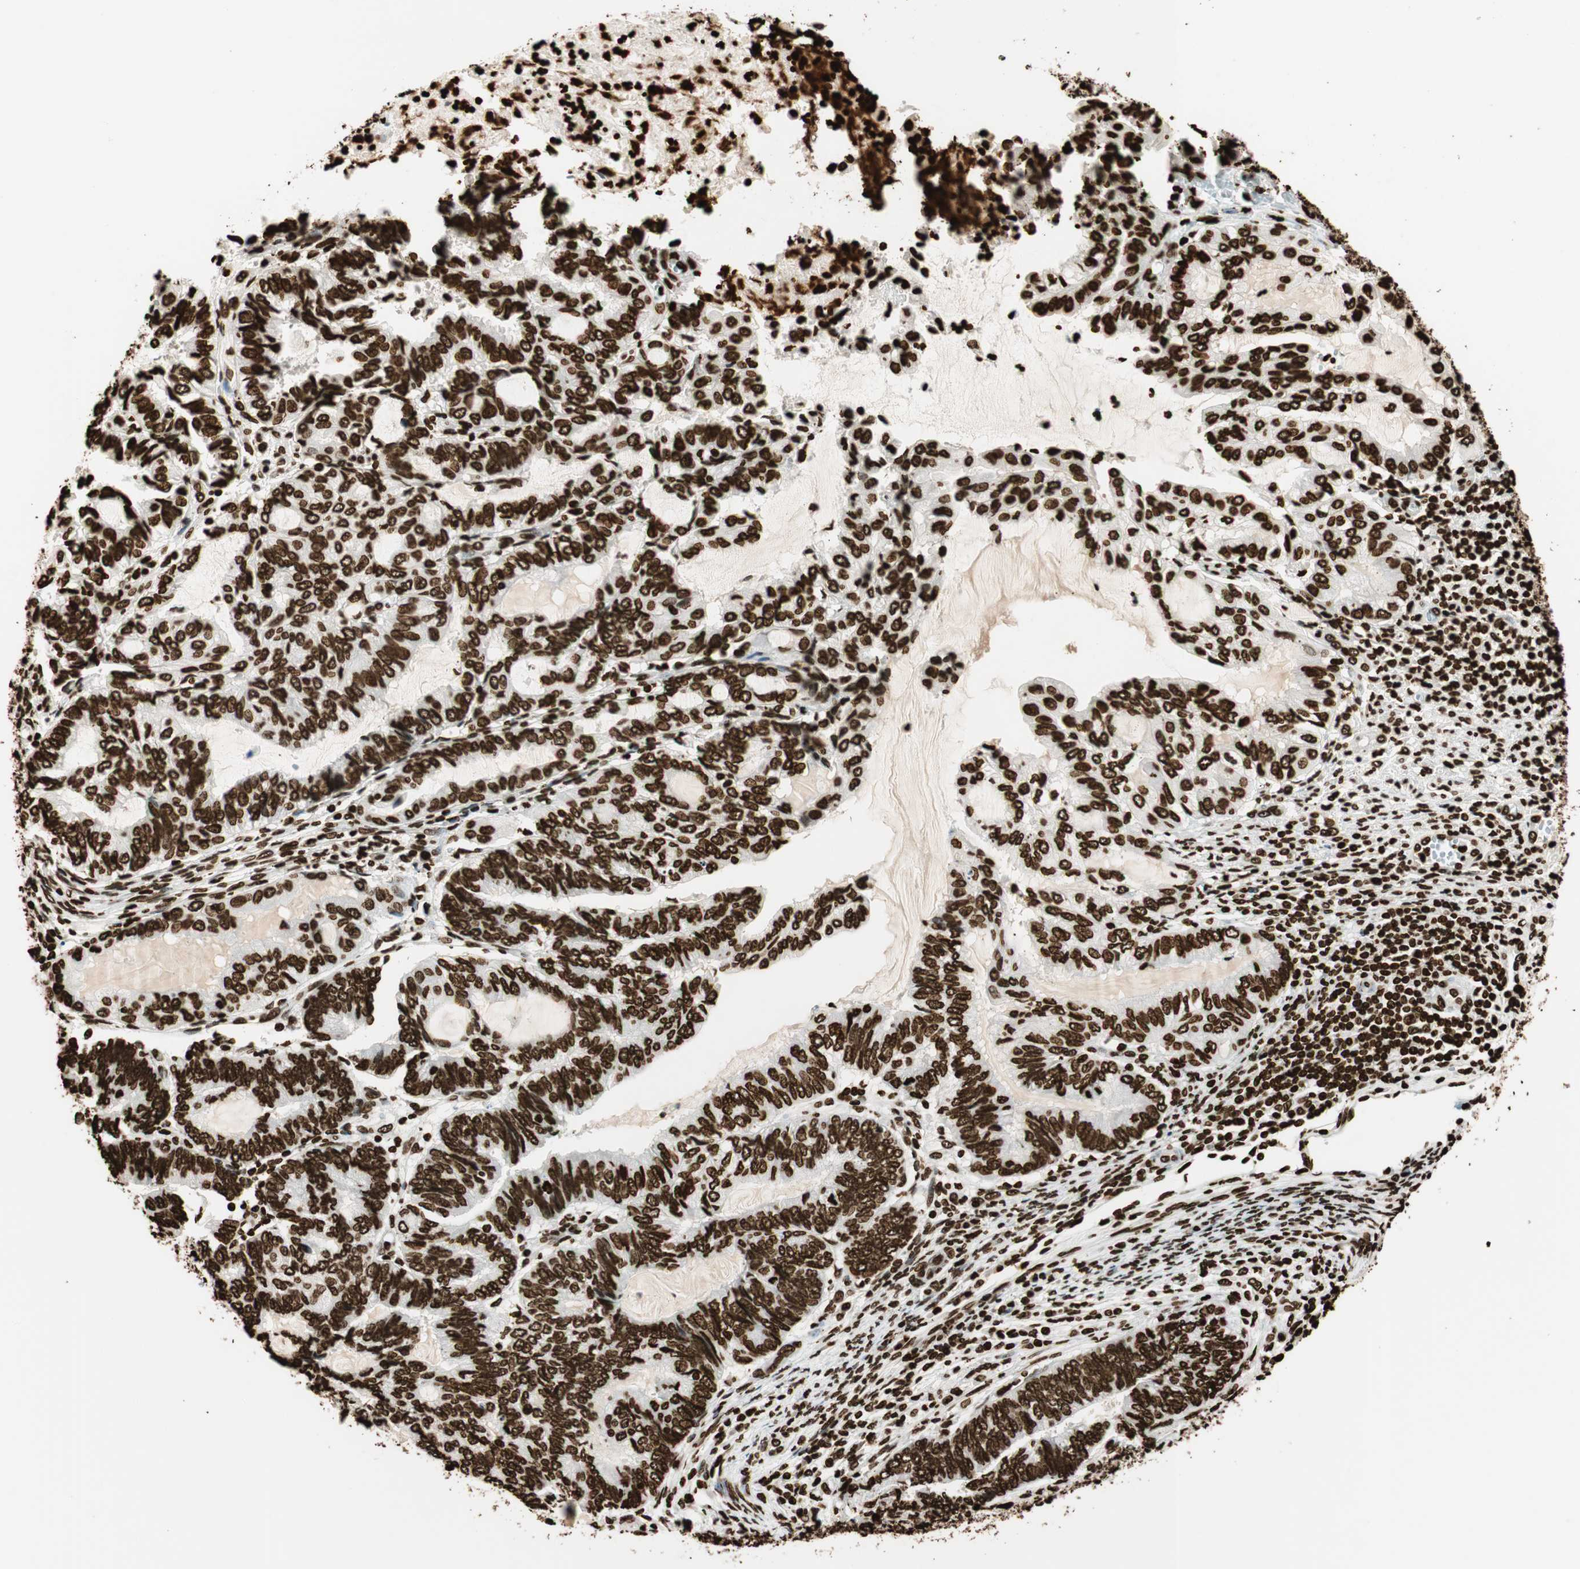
{"staining": {"intensity": "strong", "quantity": ">75%", "location": "nuclear"}, "tissue": "endometrial cancer", "cell_type": "Tumor cells", "image_type": "cancer", "snomed": [{"axis": "morphology", "description": "Adenocarcinoma, NOS"}, {"axis": "topography", "description": "Uterus"}, {"axis": "topography", "description": "Endometrium"}], "caption": "Brown immunohistochemical staining in adenocarcinoma (endometrial) displays strong nuclear positivity in about >75% of tumor cells. The staining was performed using DAB (3,3'-diaminobenzidine), with brown indicating positive protein expression. Nuclei are stained blue with hematoxylin.", "gene": "GLI2", "patient": {"sex": "female", "age": 70}}